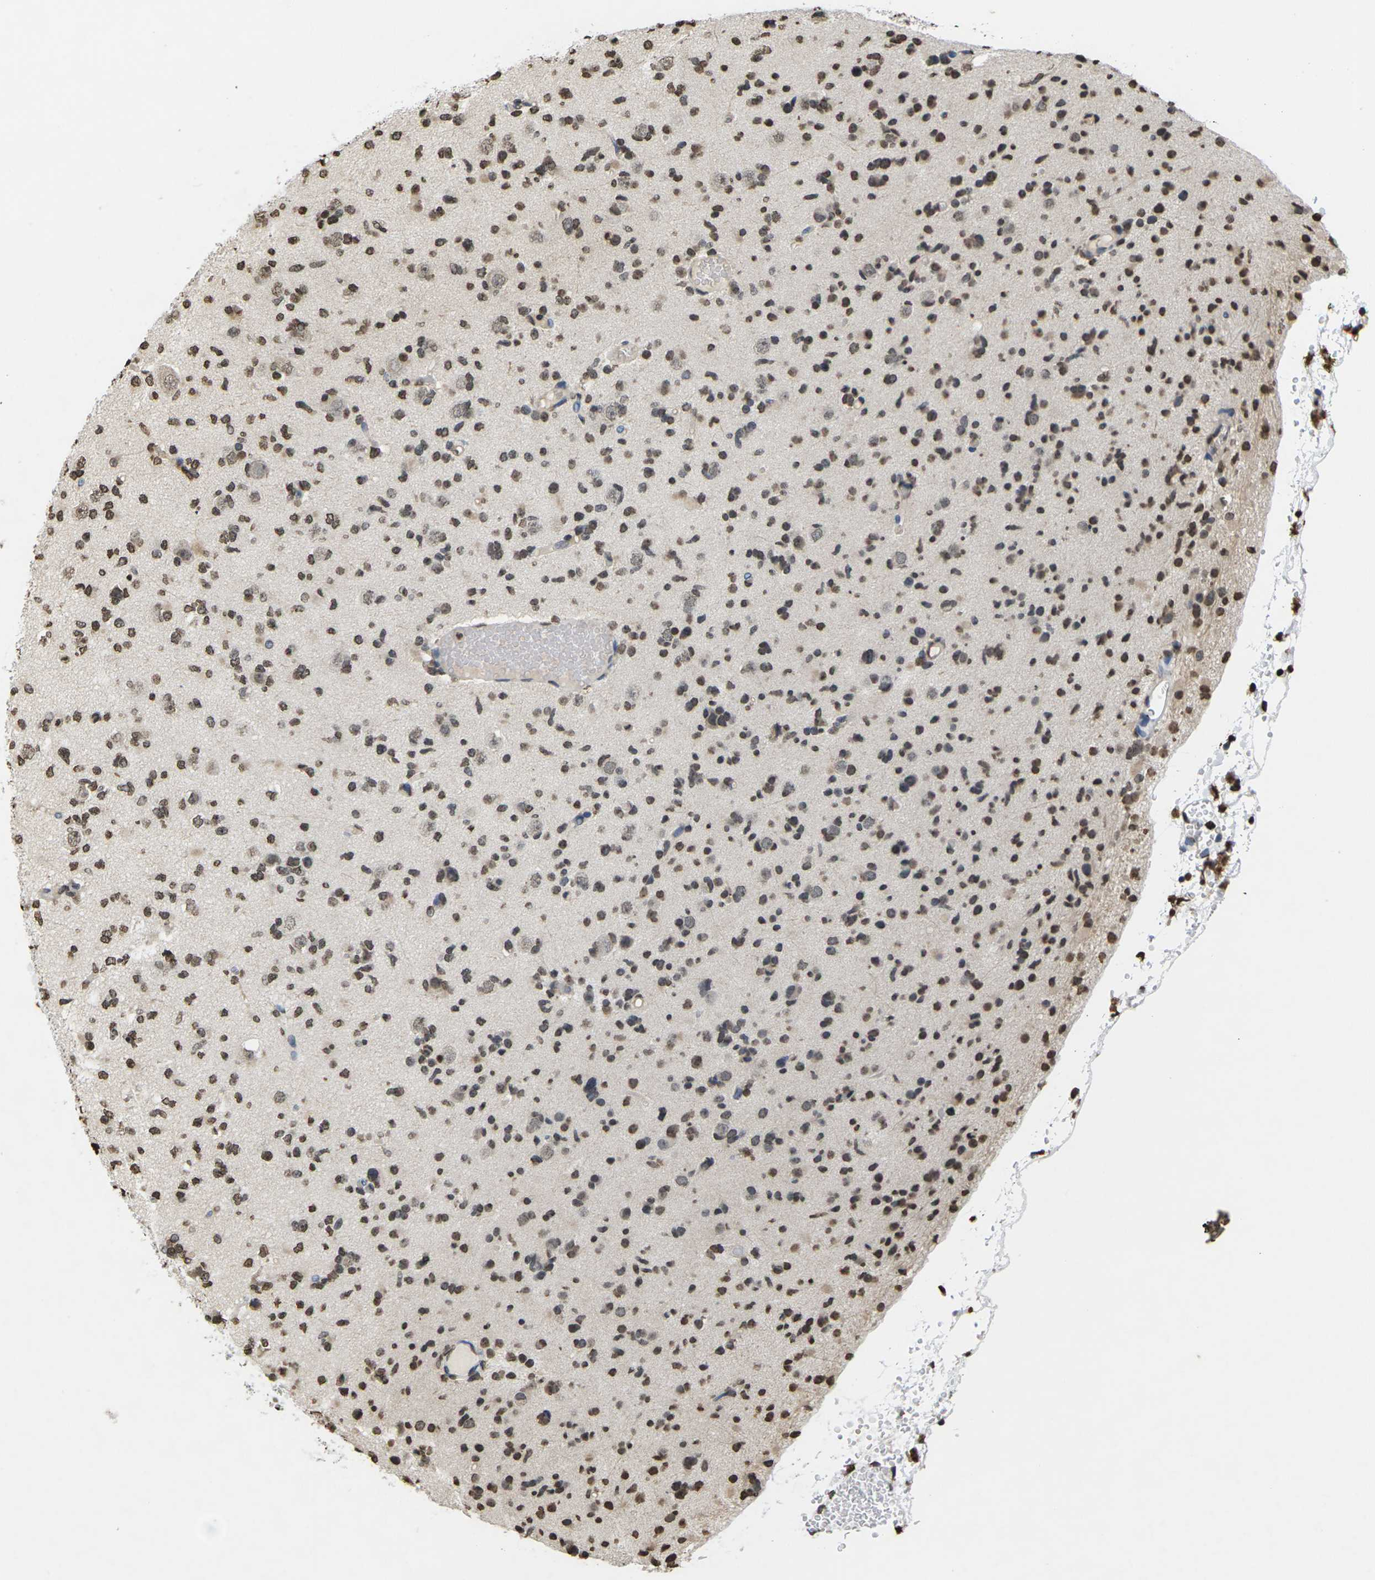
{"staining": {"intensity": "moderate", "quantity": ">75%", "location": "nuclear"}, "tissue": "glioma", "cell_type": "Tumor cells", "image_type": "cancer", "snomed": [{"axis": "morphology", "description": "Glioma, malignant, Low grade"}, {"axis": "topography", "description": "Brain"}], "caption": "Brown immunohistochemical staining in glioma shows moderate nuclear expression in approximately >75% of tumor cells.", "gene": "EMSY", "patient": {"sex": "female", "age": 22}}